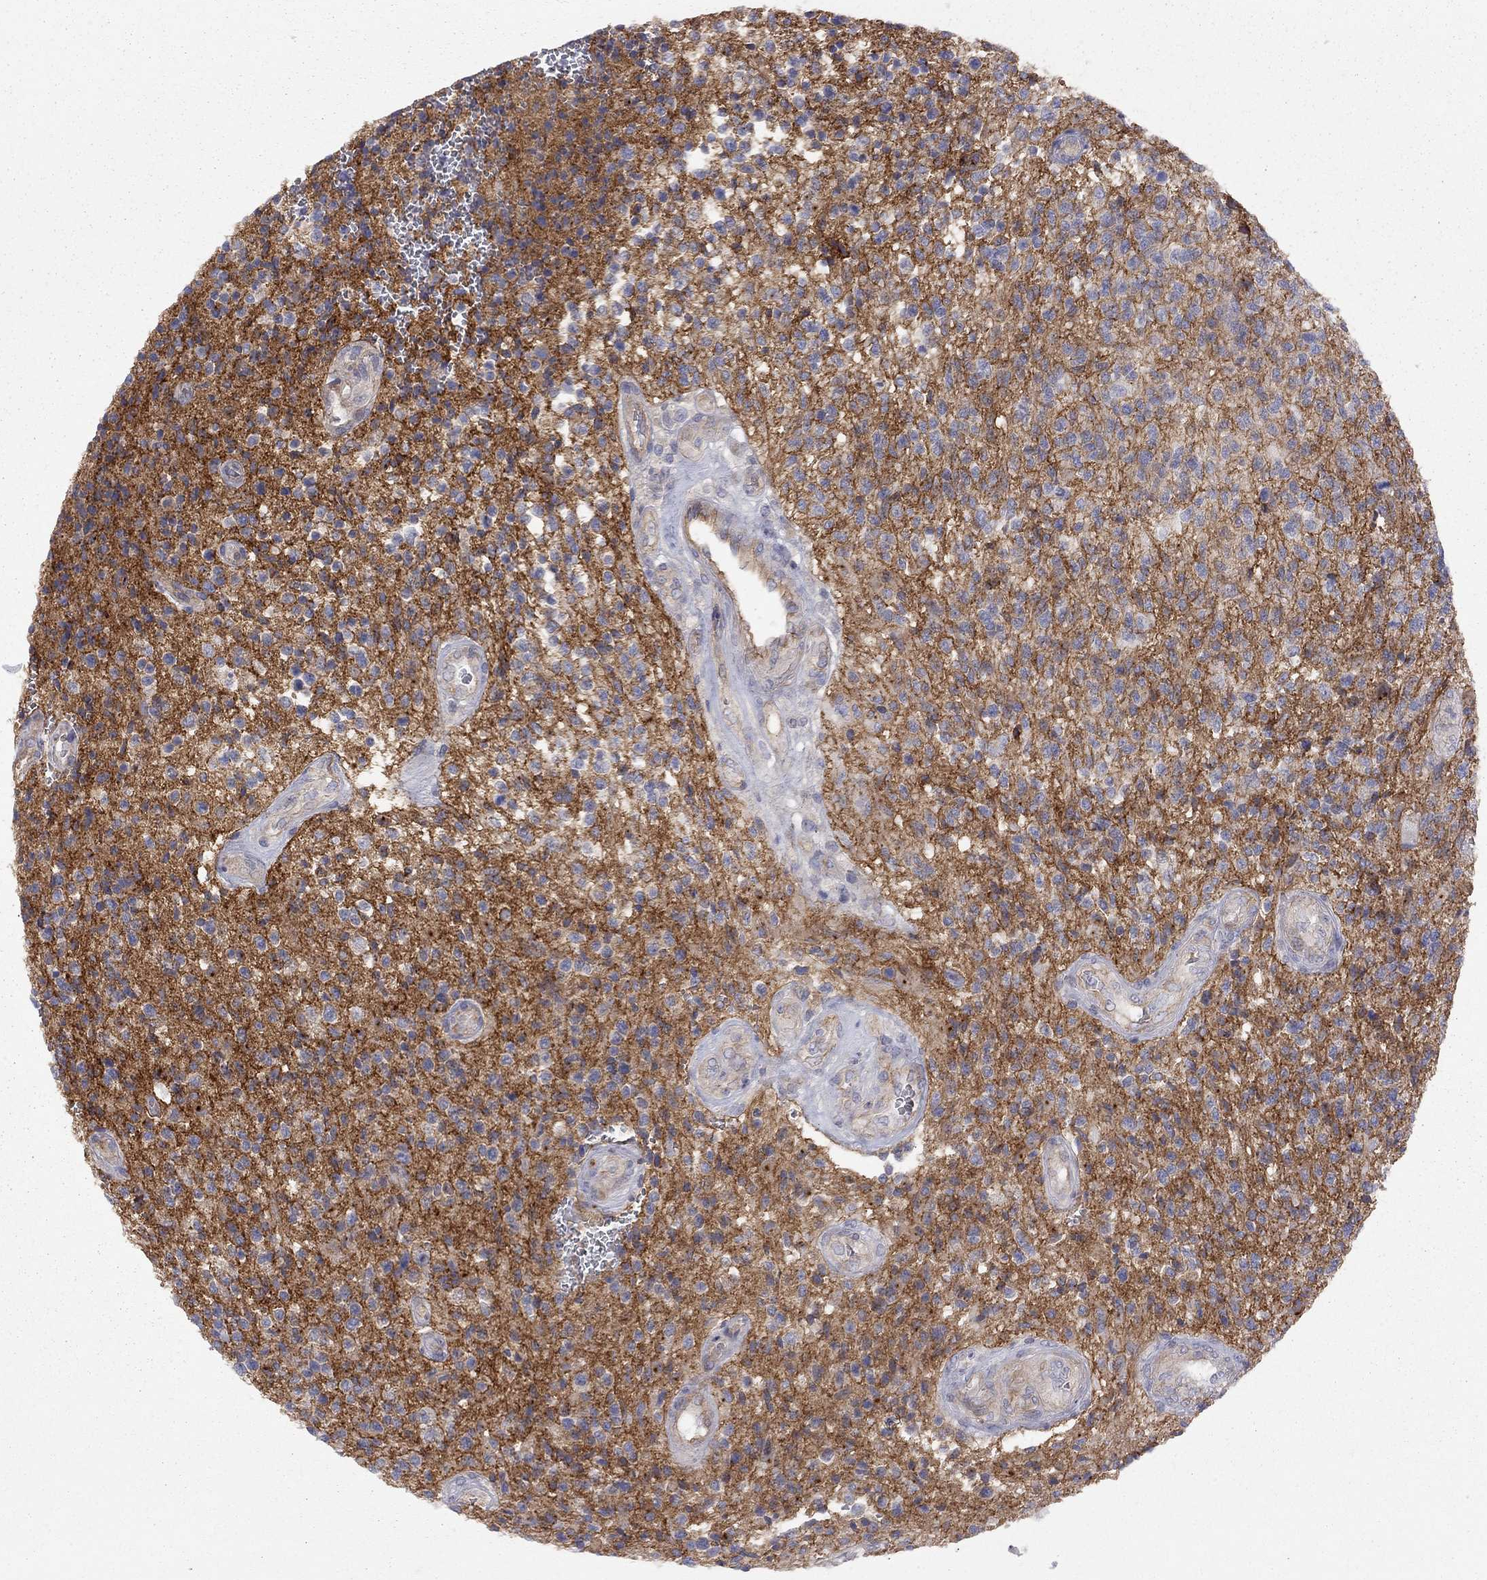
{"staining": {"intensity": "strong", "quantity": "<25%", "location": "cytoplasmic/membranous"}, "tissue": "glioma", "cell_type": "Tumor cells", "image_type": "cancer", "snomed": [{"axis": "morphology", "description": "Glioma, malignant, High grade"}, {"axis": "topography", "description": "Brain"}], "caption": "Immunohistochemical staining of human glioma reveals medium levels of strong cytoplasmic/membranous staining in approximately <25% of tumor cells.", "gene": "GPRC5B", "patient": {"sex": "male", "age": 56}}